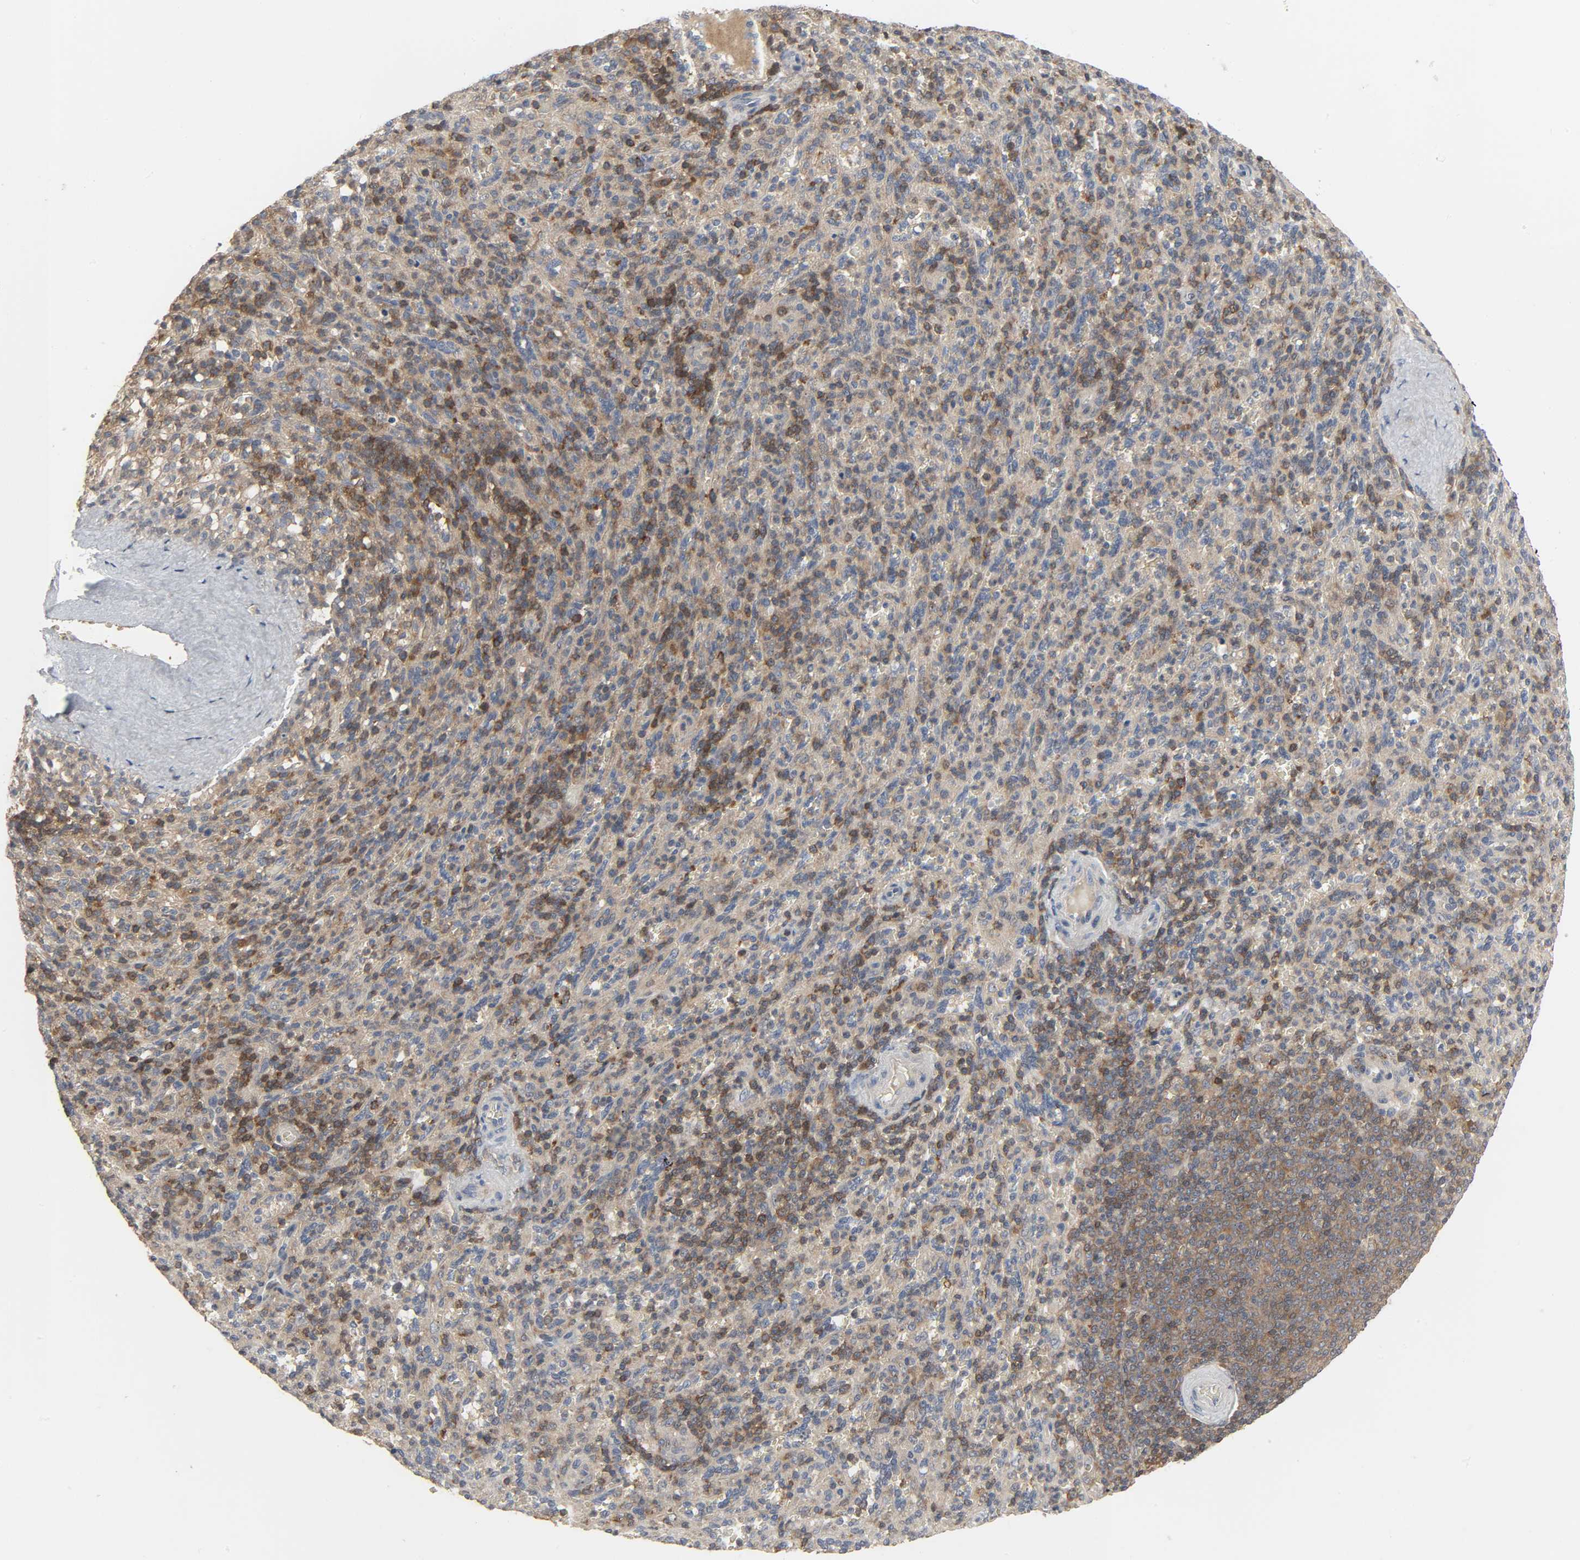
{"staining": {"intensity": "moderate", "quantity": "25%-75%", "location": "cytoplasmic/membranous"}, "tissue": "spleen", "cell_type": "Cells in red pulp", "image_type": "normal", "snomed": [{"axis": "morphology", "description": "Normal tissue, NOS"}, {"axis": "topography", "description": "Spleen"}], "caption": "DAB immunohistochemical staining of unremarkable spleen exhibits moderate cytoplasmic/membranous protein staining in about 25%-75% of cells in red pulp. (DAB IHC, brown staining for protein, blue staining for nuclei).", "gene": "PLEKHA2", "patient": {"sex": "male", "age": 36}}